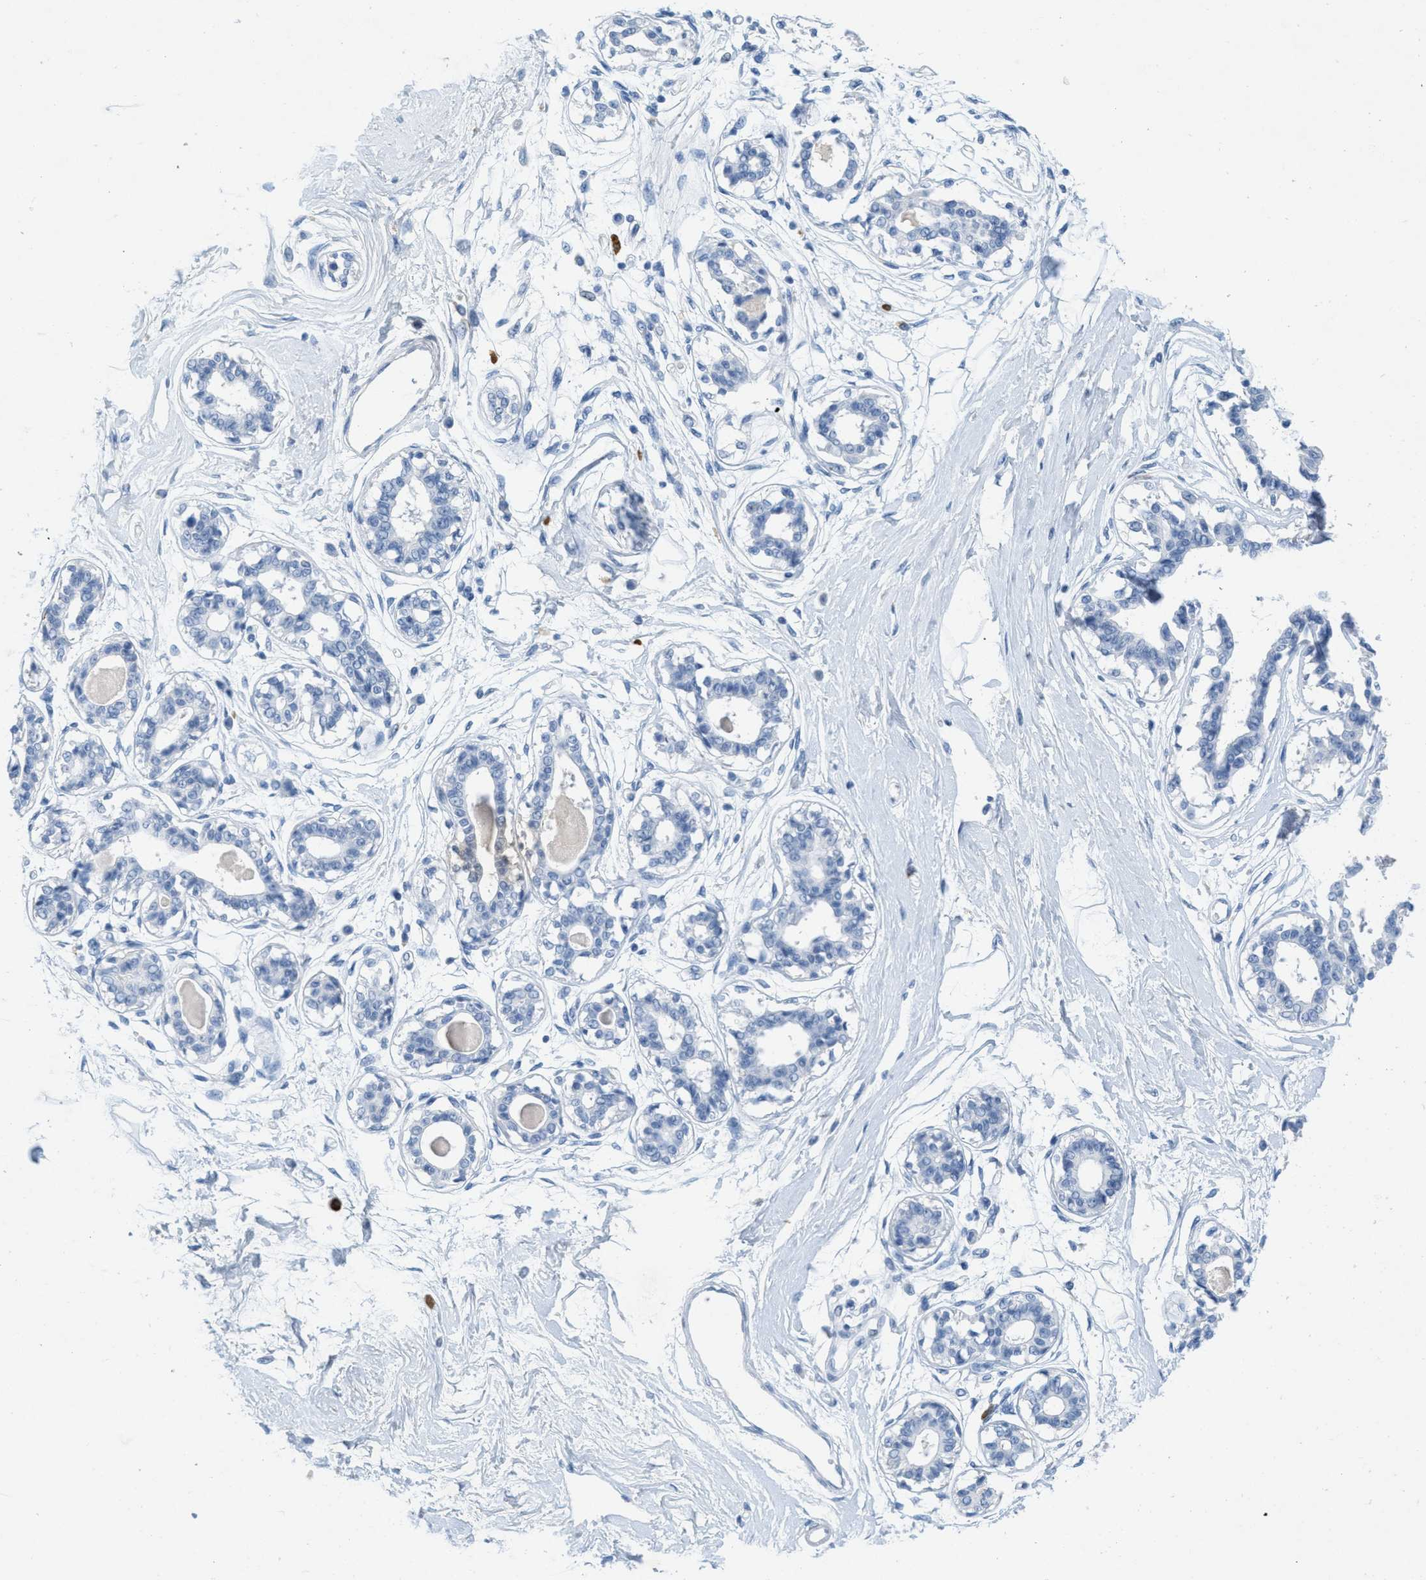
{"staining": {"intensity": "negative", "quantity": "none", "location": "none"}, "tissue": "breast", "cell_type": "Adipocytes", "image_type": "normal", "snomed": [{"axis": "morphology", "description": "Normal tissue, NOS"}, {"axis": "topography", "description": "Breast"}], "caption": "A histopathology image of breast stained for a protein reveals no brown staining in adipocytes.", "gene": "GPM6A", "patient": {"sex": "female", "age": 45}}